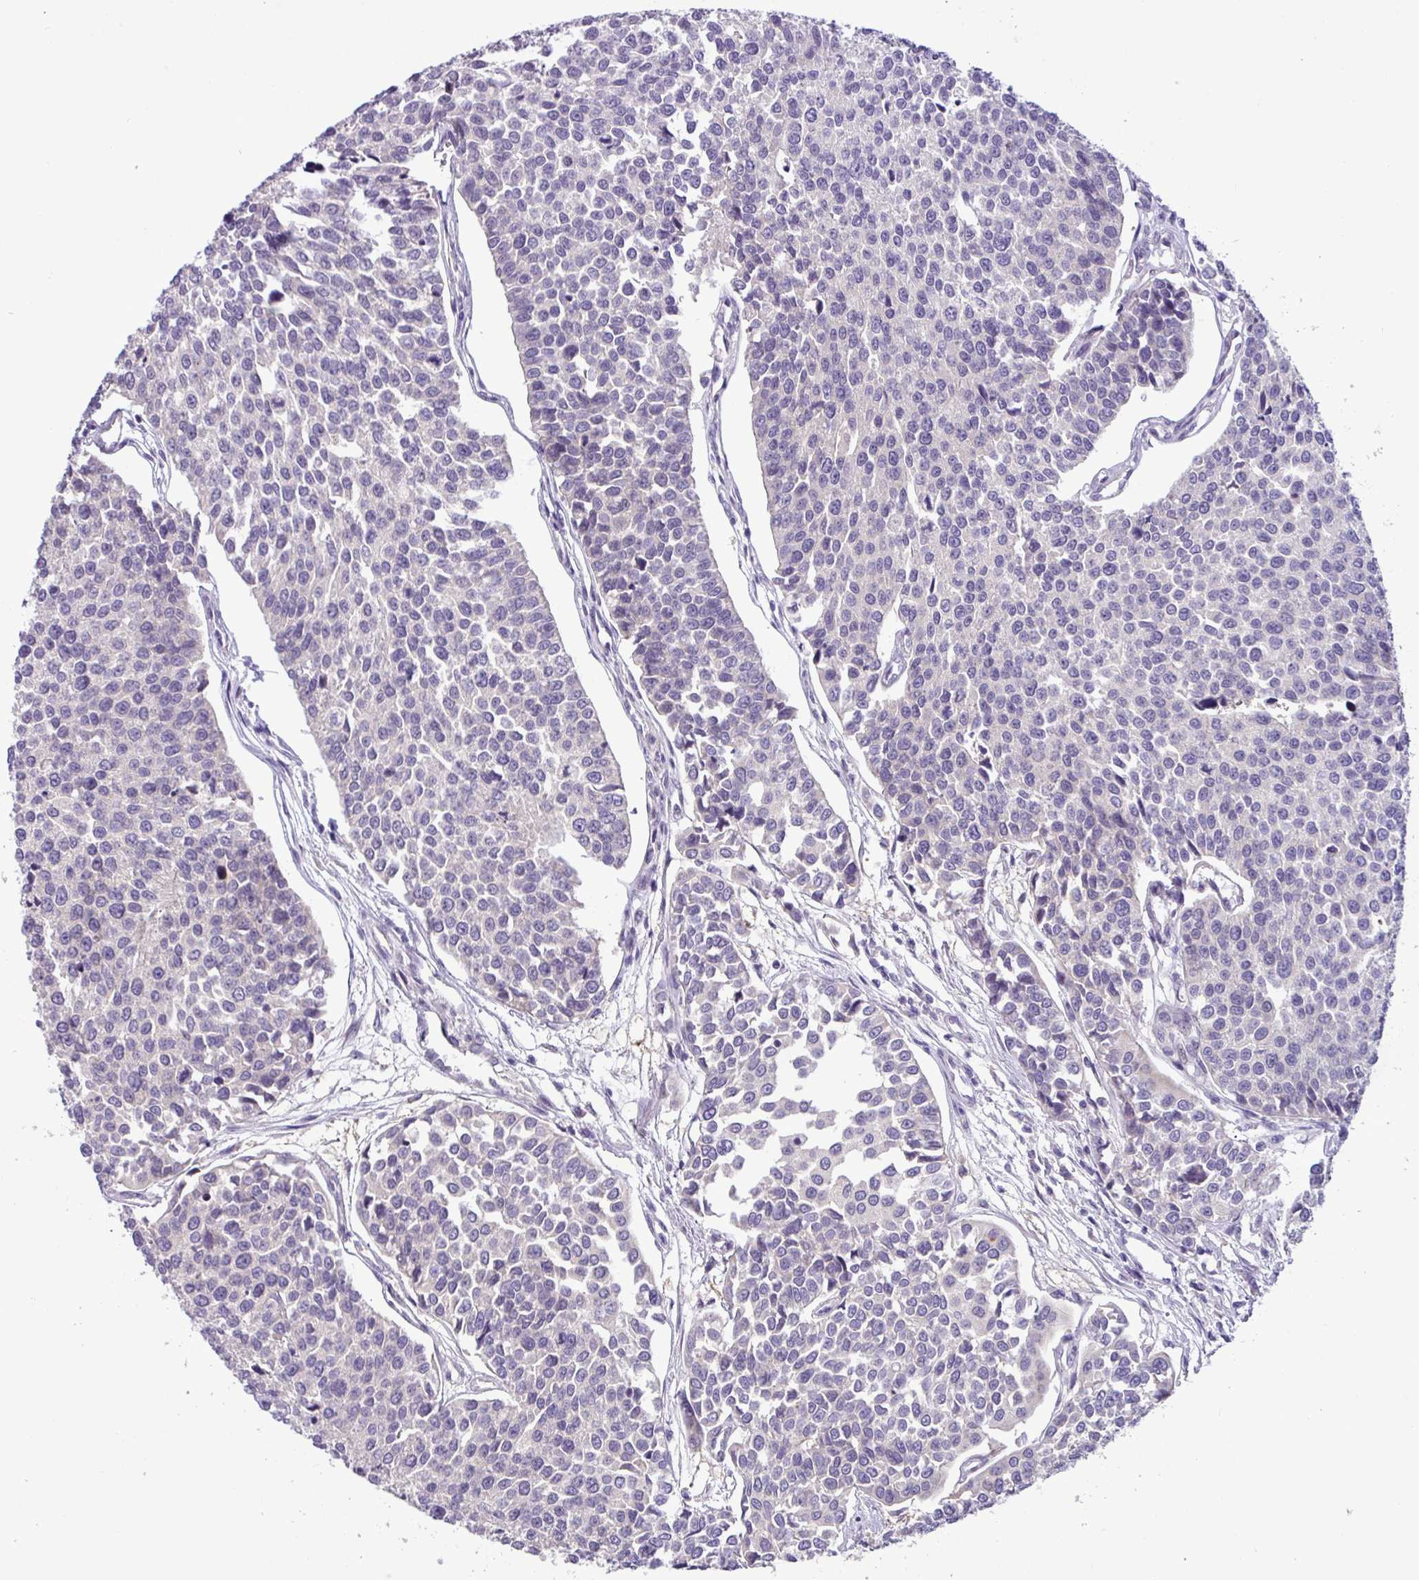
{"staining": {"intensity": "negative", "quantity": "none", "location": "none"}, "tissue": "urothelial cancer", "cell_type": "Tumor cells", "image_type": "cancer", "snomed": [{"axis": "morphology", "description": "Urothelial carcinoma, Low grade"}, {"axis": "topography", "description": "Urinary bladder"}], "caption": "Tumor cells are negative for protein expression in human urothelial carcinoma (low-grade).", "gene": "PNLDC1", "patient": {"sex": "female", "age": 78}}